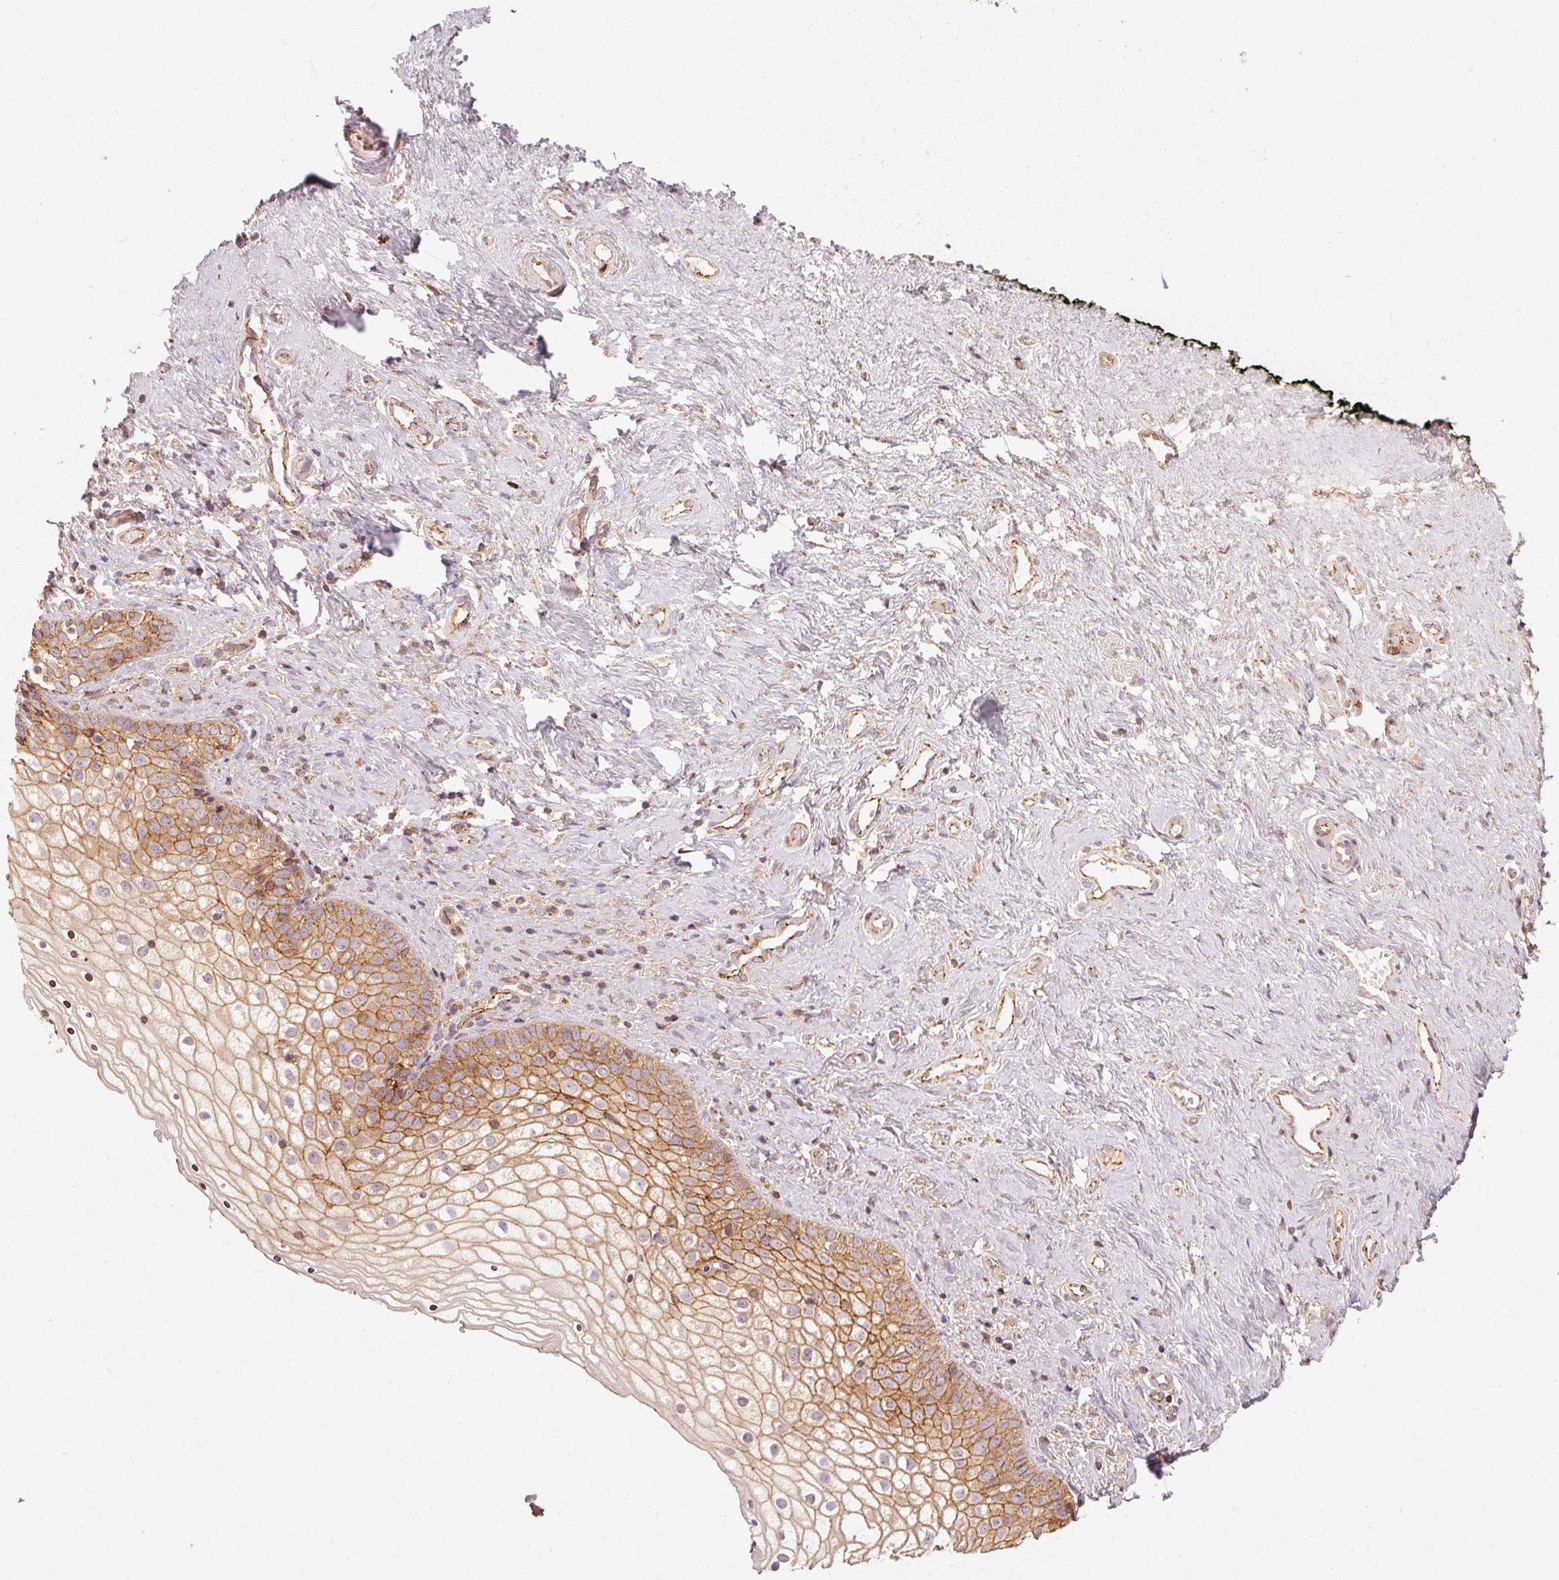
{"staining": {"intensity": "strong", "quantity": ">75%", "location": "cytoplasmic/membranous"}, "tissue": "vagina", "cell_type": "Squamous epithelial cells", "image_type": "normal", "snomed": [{"axis": "morphology", "description": "Normal tissue, NOS"}, {"axis": "topography", "description": "Vagina"}], "caption": "DAB (3,3'-diaminobenzidine) immunohistochemical staining of benign vagina demonstrates strong cytoplasmic/membranous protein staining in approximately >75% of squamous epithelial cells.", "gene": "CTNNA1", "patient": {"sex": "female", "age": 59}}